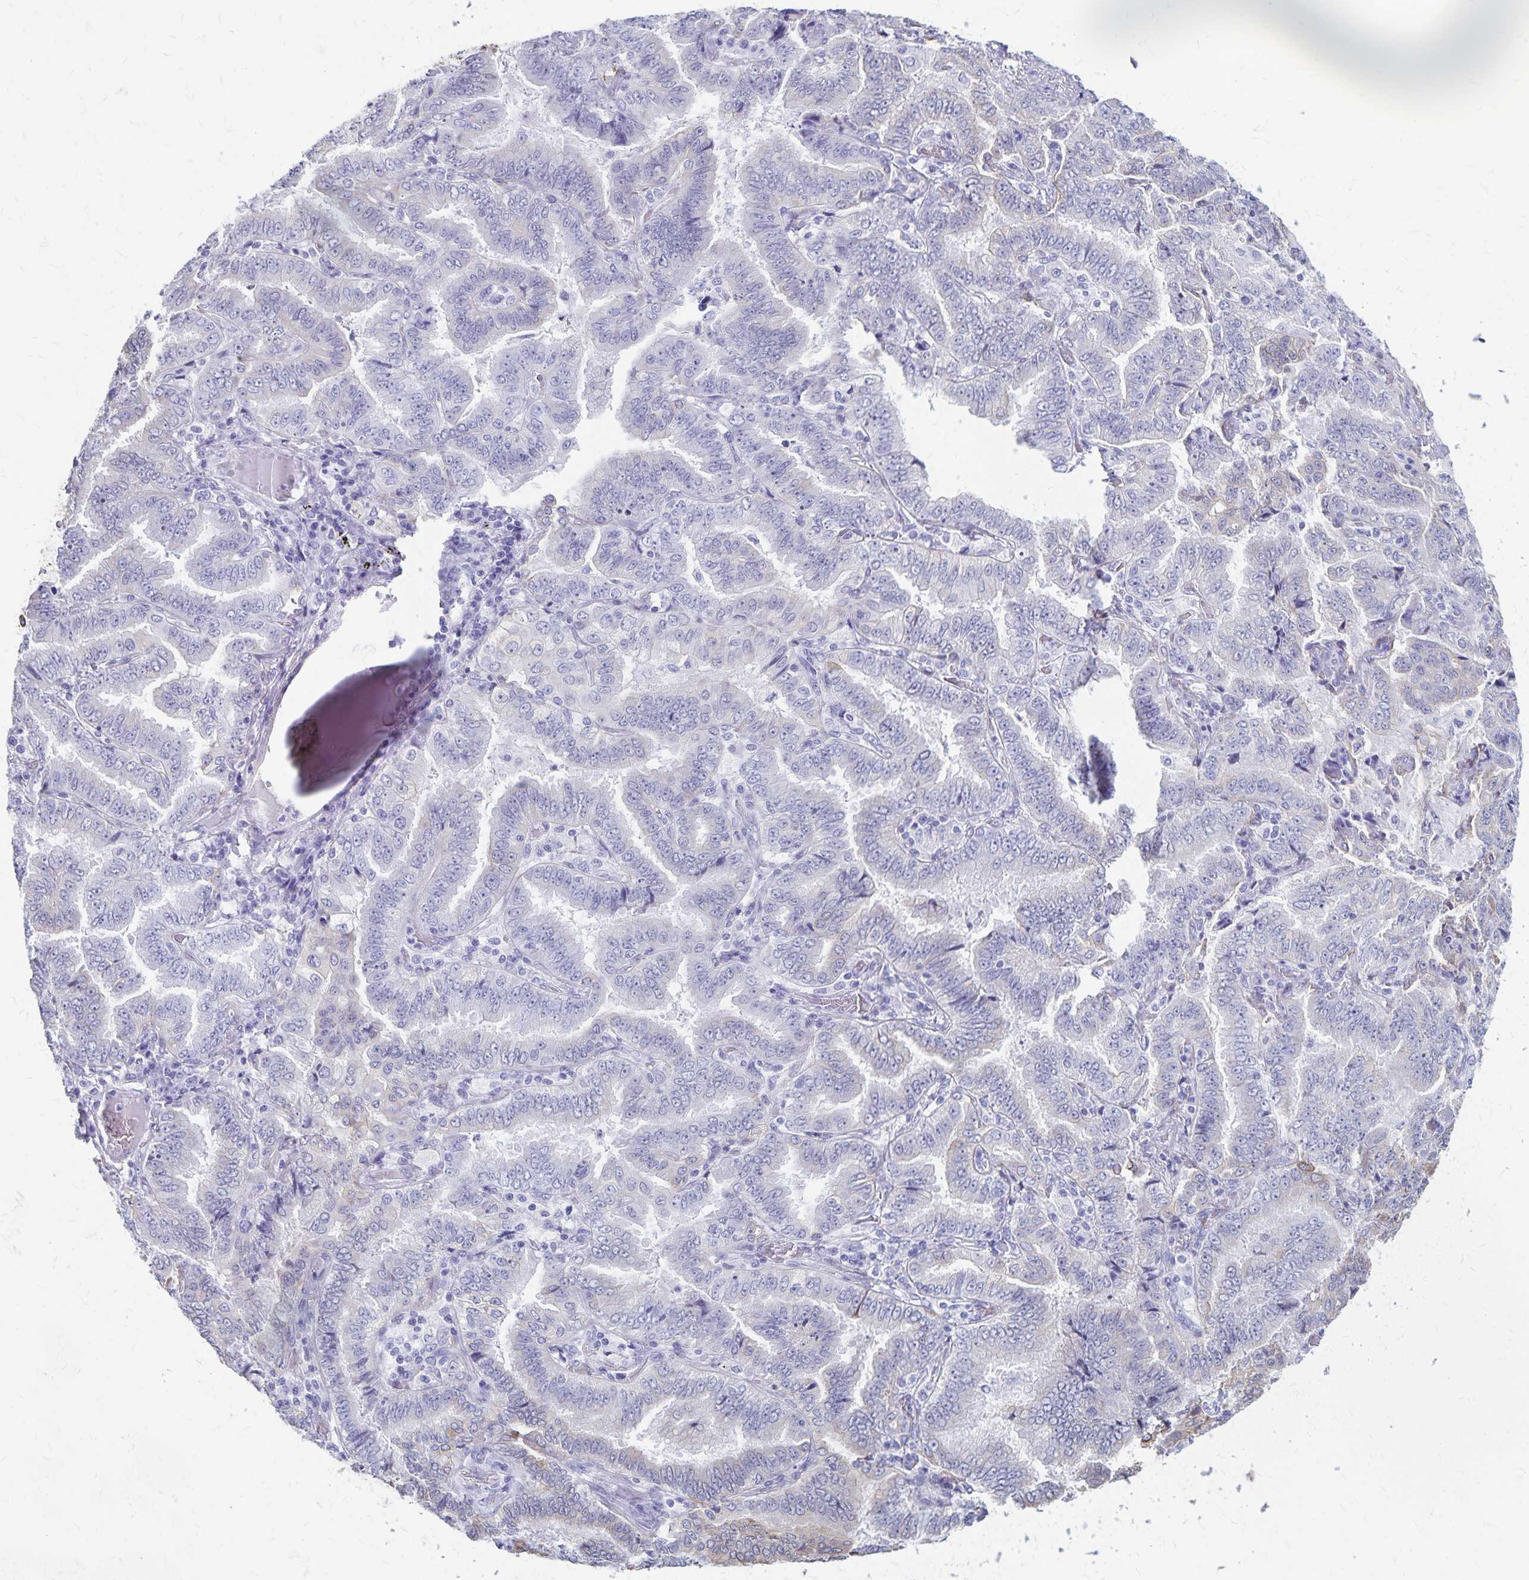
{"staining": {"intensity": "moderate", "quantity": "<25%", "location": "cytoplasmic/membranous"}, "tissue": "lung cancer", "cell_type": "Tumor cells", "image_type": "cancer", "snomed": [{"axis": "morphology", "description": "Aneuploidy"}, {"axis": "morphology", "description": "Adenocarcinoma, NOS"}, {"axis": "morphology", "description": "Adenocarcinoma, metastatic, NOS"}, {"axis": "topography", "description": "Lymph node"}, {"axis": "topography", "description": "Lung"}], "caption": "Protein expression by immunohistochemistry (IHC) demonstrates moderate cytoplasmic/membranous staining in approximately <25% of tumor cells in lung cancer.", "gene": "GPBAR1", "patient": {"sex": "female", "age": 48}}